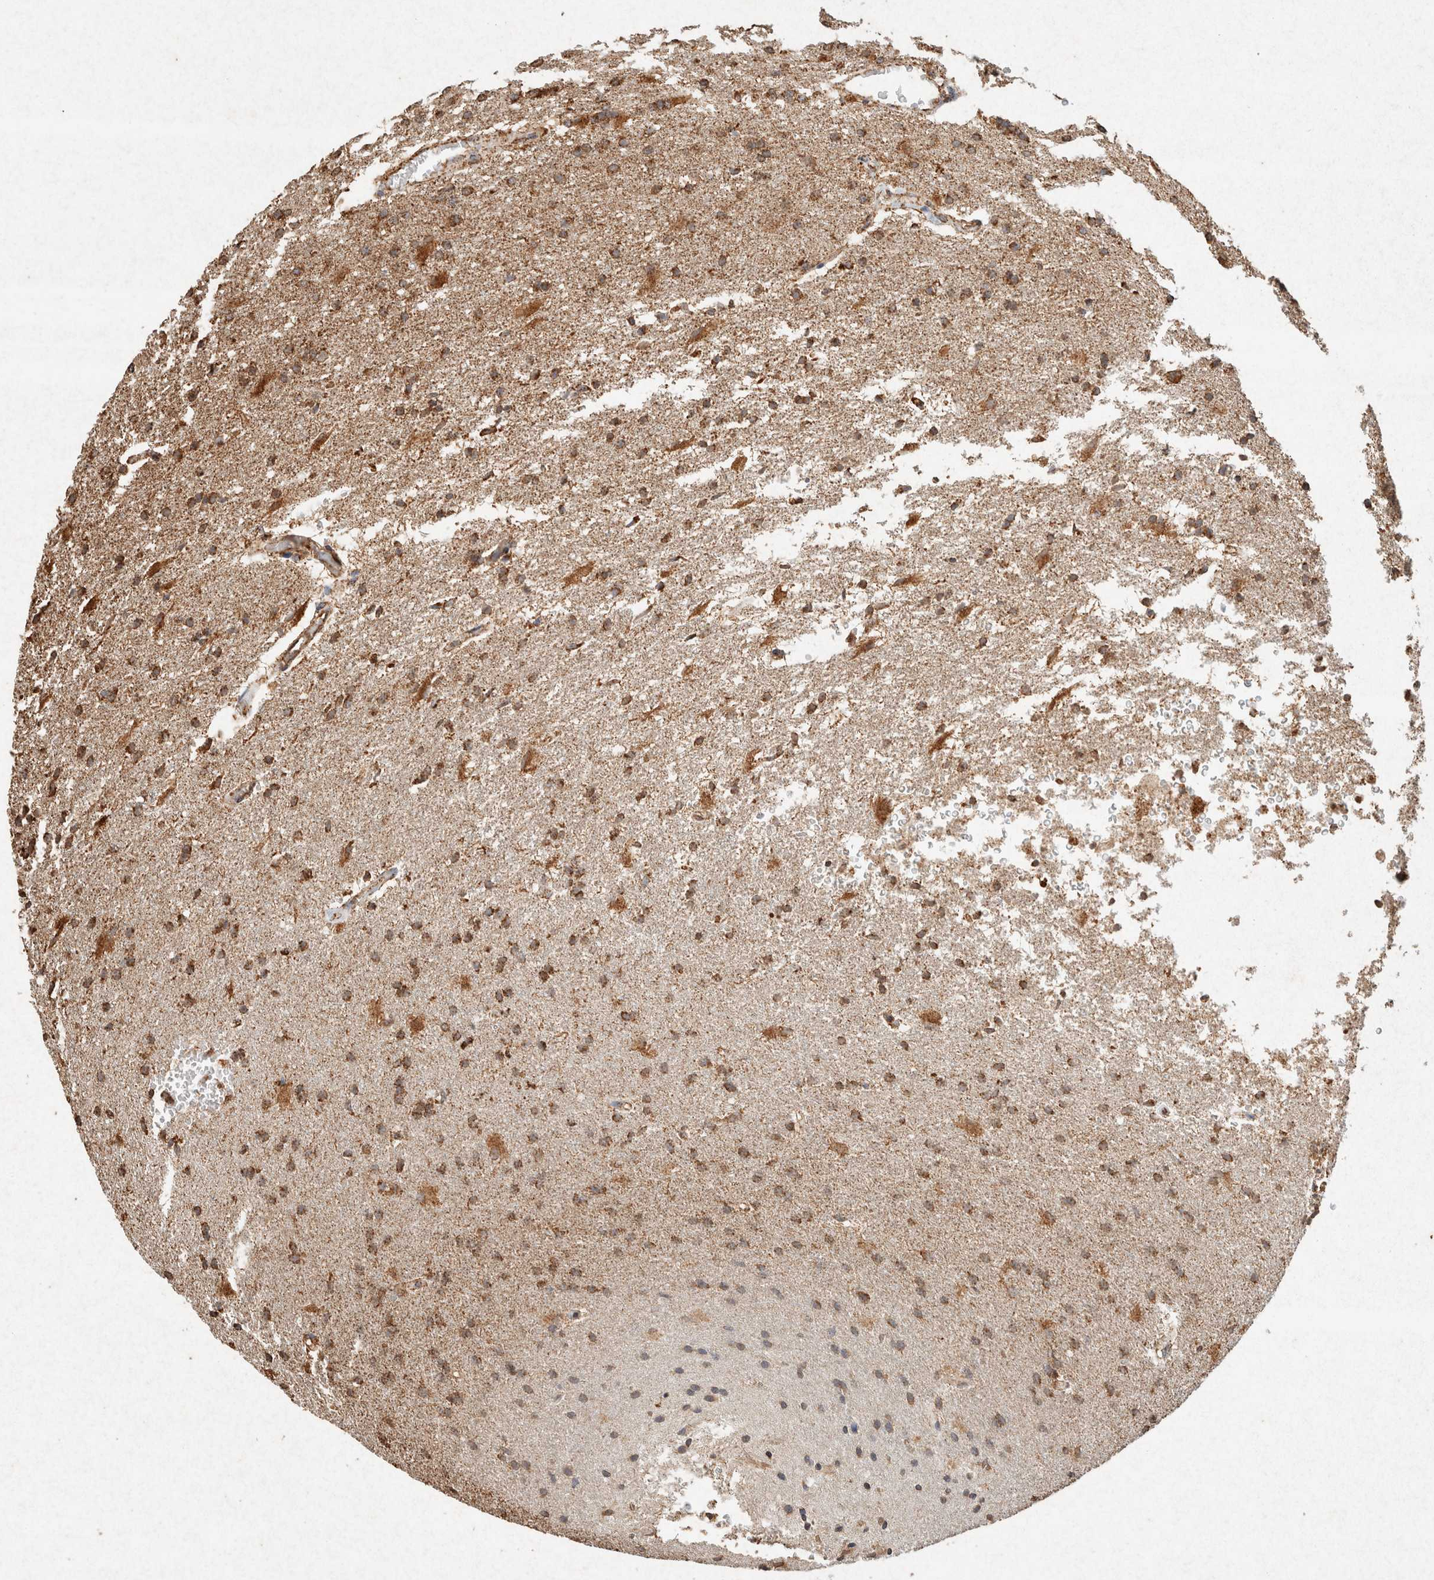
{"staining": {"intensity": "moderate", "quantity": ">75%", "location": "cytoplasmic/membranous"}, "tissue": "glioma", "cell_type": "Tumor cells", "image_type": "cancer", "snomed": [{"axis": "morphology", "description": "Normal tissue, NOS"}, {"axis": "morphology", "description": "Glioma, malignant, High grade"}, {"axis": "topography", "description": "Cerebral cortex"}], "caption": "Immunohistochemical staining of malignant glioma (high-grade) demonstrates moderate cytoplasmic/membranous protein staining in approximately >75% of tumor cells. The staining was performed using DAB, with brown indicating positive protein expression. Nuclei are stained blue with hematoxylin.", "gene": "SDC2", "patient": {"sex": "male", "age": 77}}